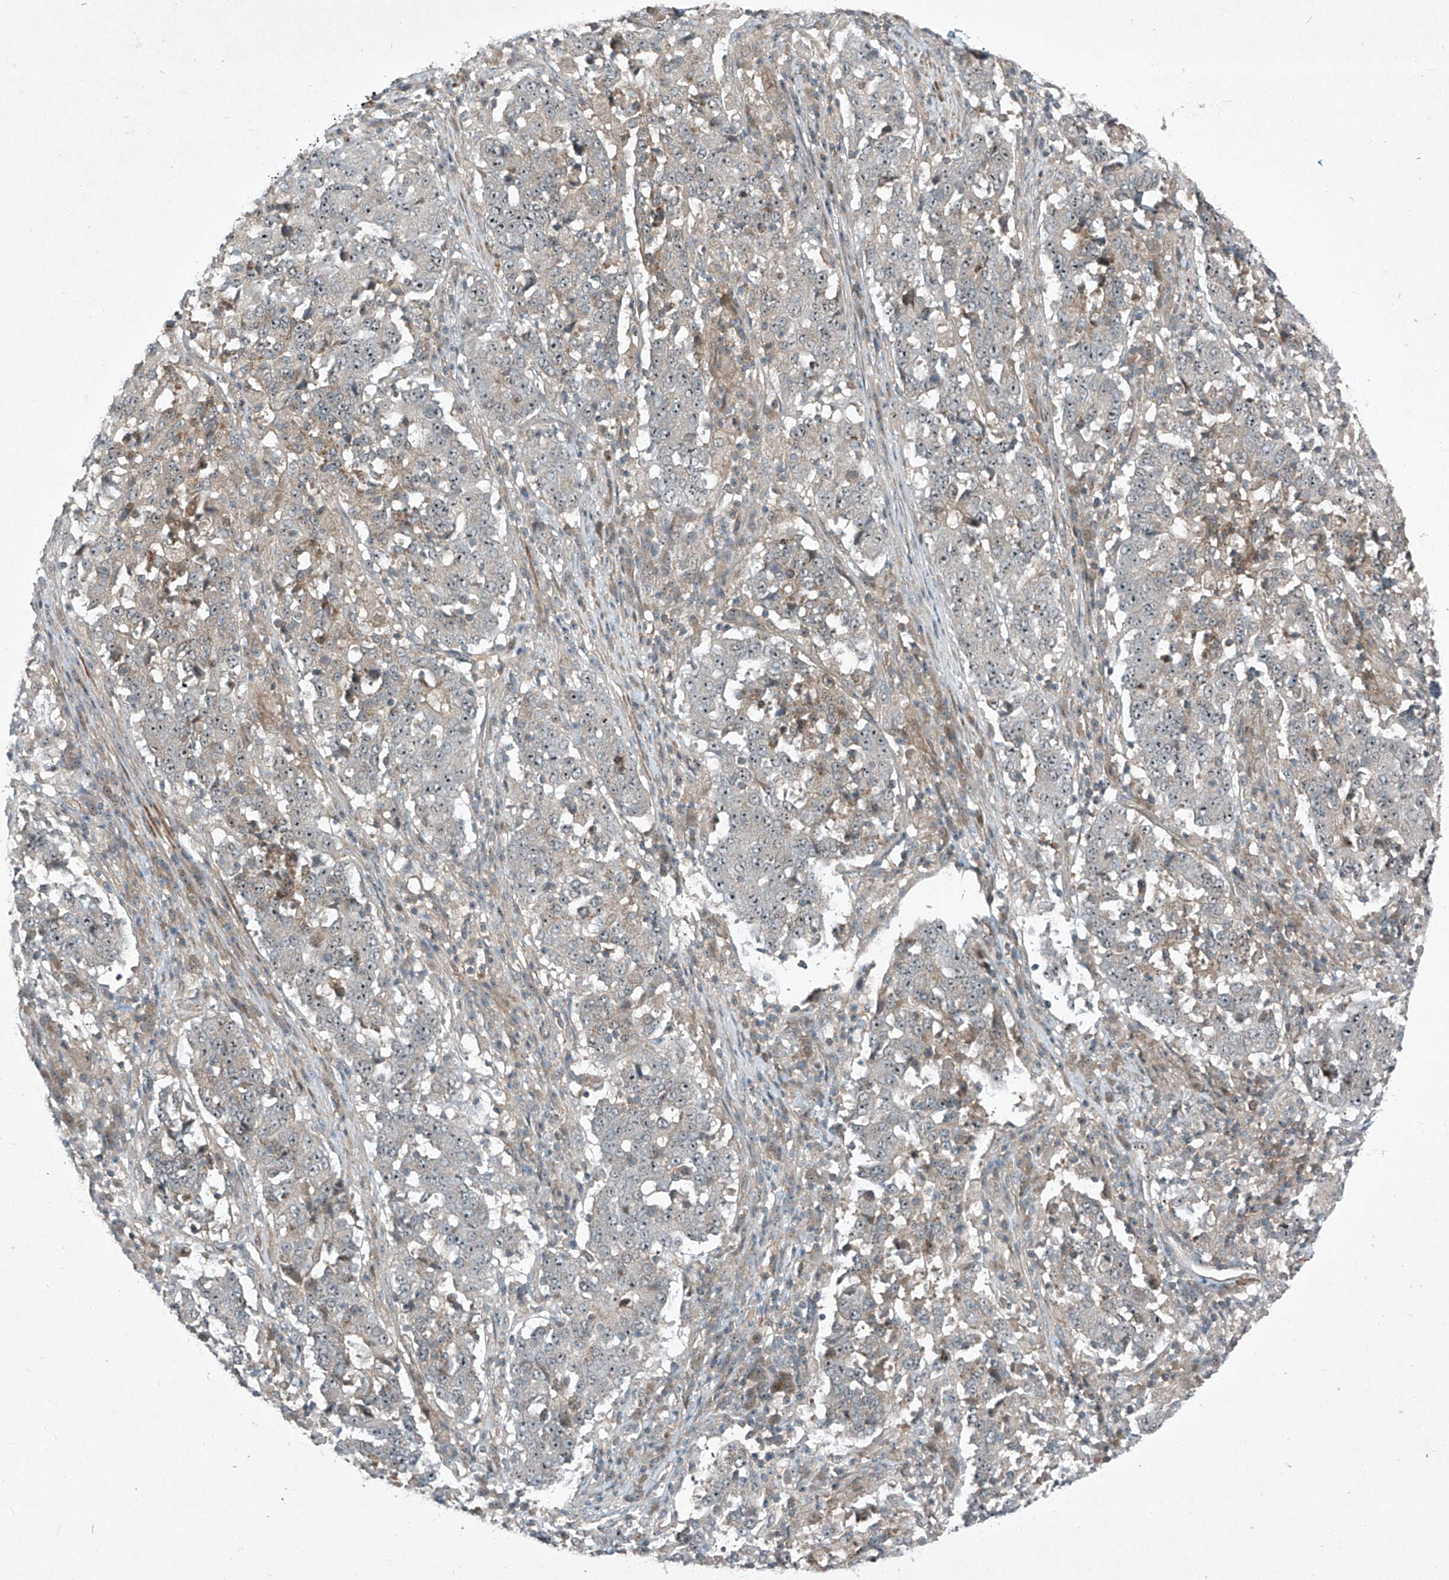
{"staining": {"intensity": "weak", "quantity": "<25%", "location": "nuclear"}, "tissue": "stomach cancer", "cell_type": "Tumor cells", "image_type": "cancer", "snomed": [{"axis": "morphology", "description": "Adenocarcinoma, NOS"}, {"axis": "topography", "description": "Stomach"}], "caption": "Immunohistochemistry micrograph of human stomach cancer stained for a protein (brown), which reveals no staining in tumor cells. The staining was performed using DAB (3,3'-diaminobenzidine) to visualize the protein expression in brown, while the nuclei were stained in blue with hematoxylin (Magnification: 20x).", "gene": "PPCS", "patient": {"sex": "male", "age": 59}}